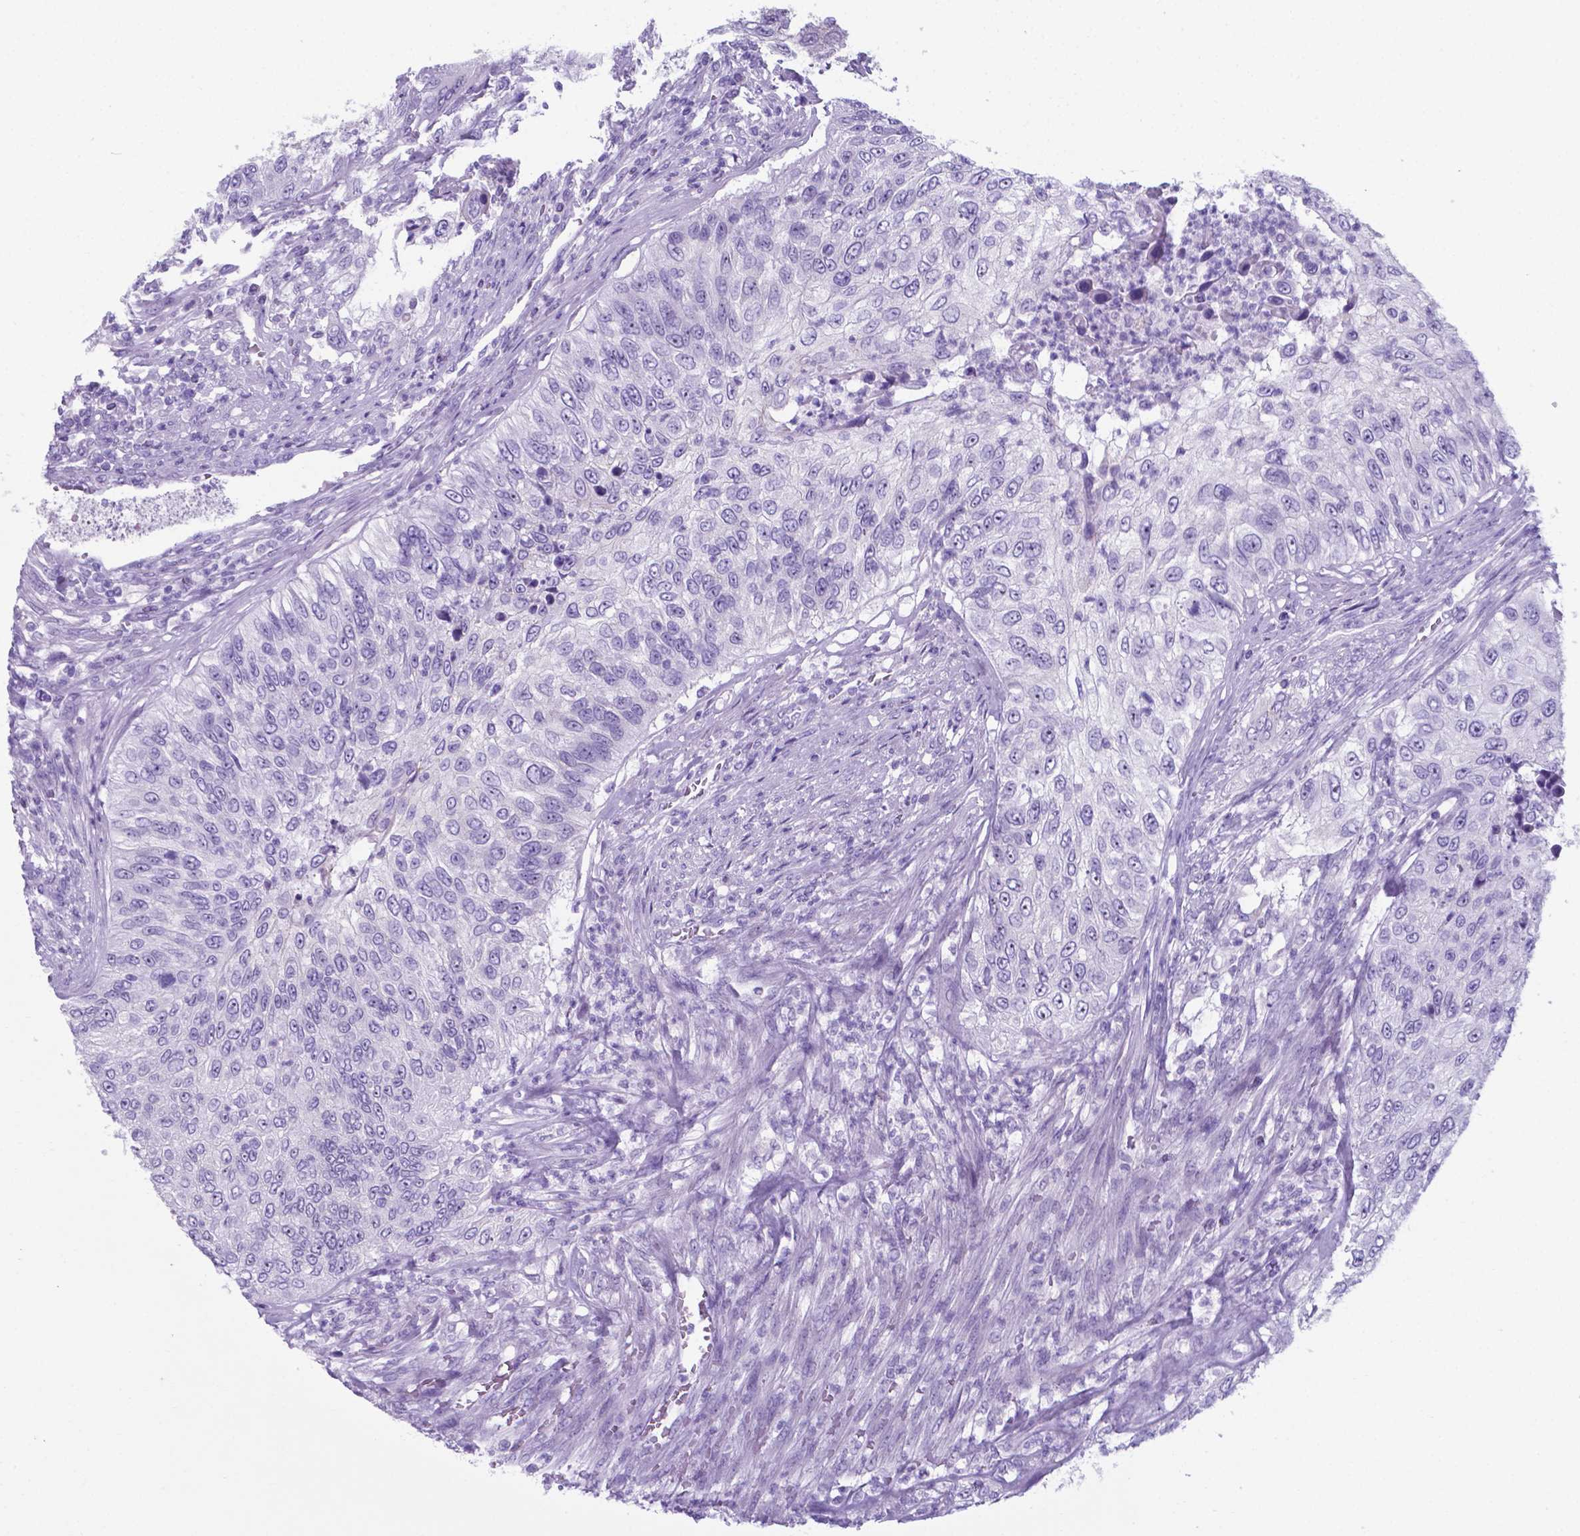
{"staining": {"intensity": "negative", "quantity": "none", "location": "none"}, "tissue": "urothelial cancer", "cell_type": "Tumor cells", "image_type": "cancer", "snomed": [{"axis": "morphology", "description": "Urothelial carcinoma, High grade"}, {"axis": "topography", "description": "Urinary bladder"}], "caption": "This micrograph is of urothelial carcinoma (high-grade) stained with IHC to label a protein in brown with the nuclei are counter-stained blue. There is no positivity in tumor cells.", "gene": "AP5B1", "patient": {"sex": "female", "age": 60}}